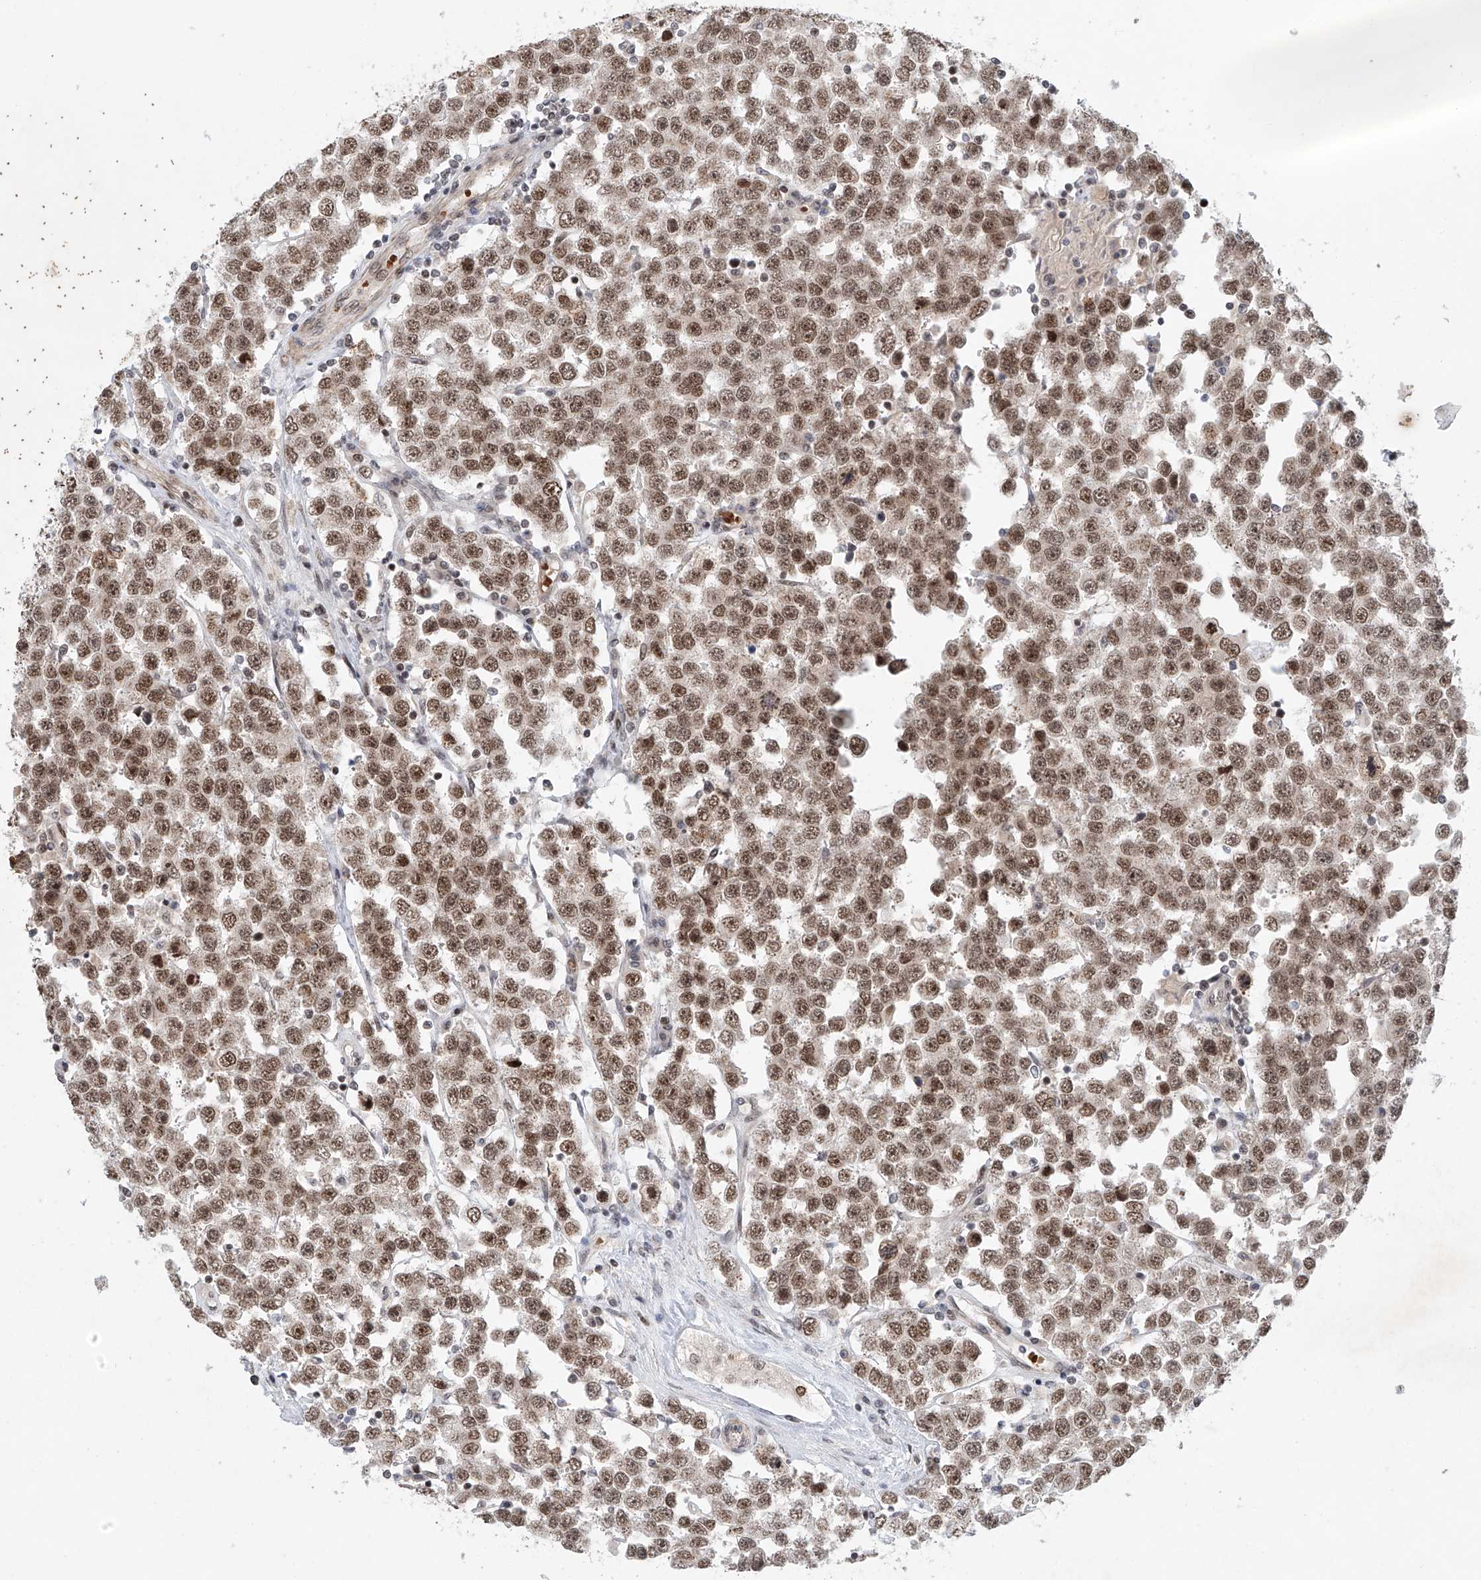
{"staining": {"intensity": "moderate", "quantity": ">75%", "location": "nuclear"}, "tissue": "testis cancer", "cell_type": "Tumor cells", "image_type": "cancer", "snomed": [{"axis": "morphology", "description": "Seminoma, NOS"}, {"axis": "topography", "description": "Testis"}], "caption": "Protein staining of testis cancer tissue demonstrates moderate nuclear staining in approximately >75% of tumor cells.", "gene": "ZNF470", "patient": {"sex": "male", "age": 28}}